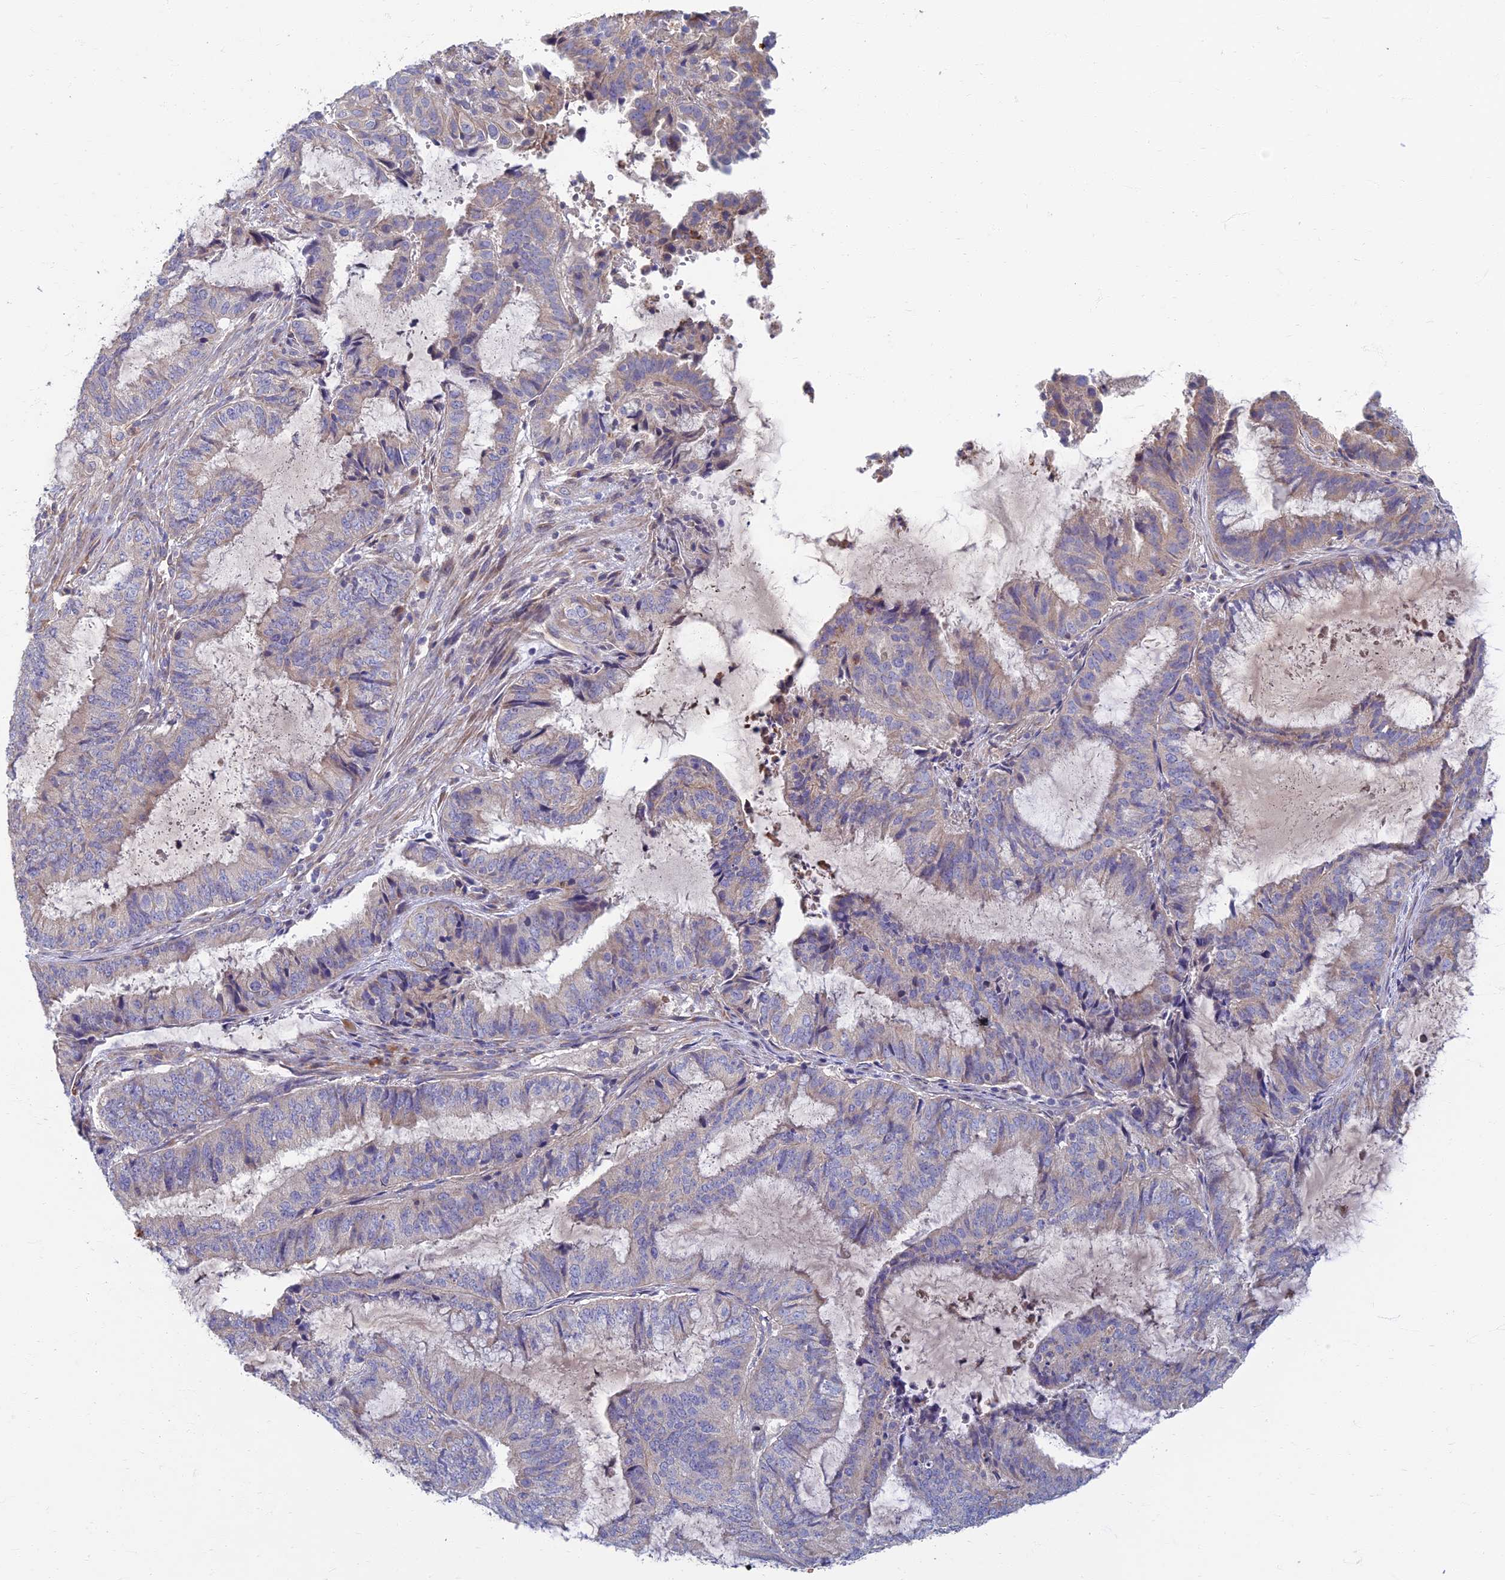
{"staining": {"intensity": "weak", "quantity": "<25%", "location": "cytoplasmic/membranous"}, "tissue": "endometrial cancer", "cell_type": "Tumor cells", "image_type": "cancer", "snomed": [{"axis": "morphology", "description": "Adenocarcinoma, NOS"}, {"axis": "topography", "description": "Endometrium"}], "caption": "Tumor cells show no significant positivity in adenocarcinoma (endometrial).", "gene": "SOGA1", "patient": {"sex": "female", "age": 51}}